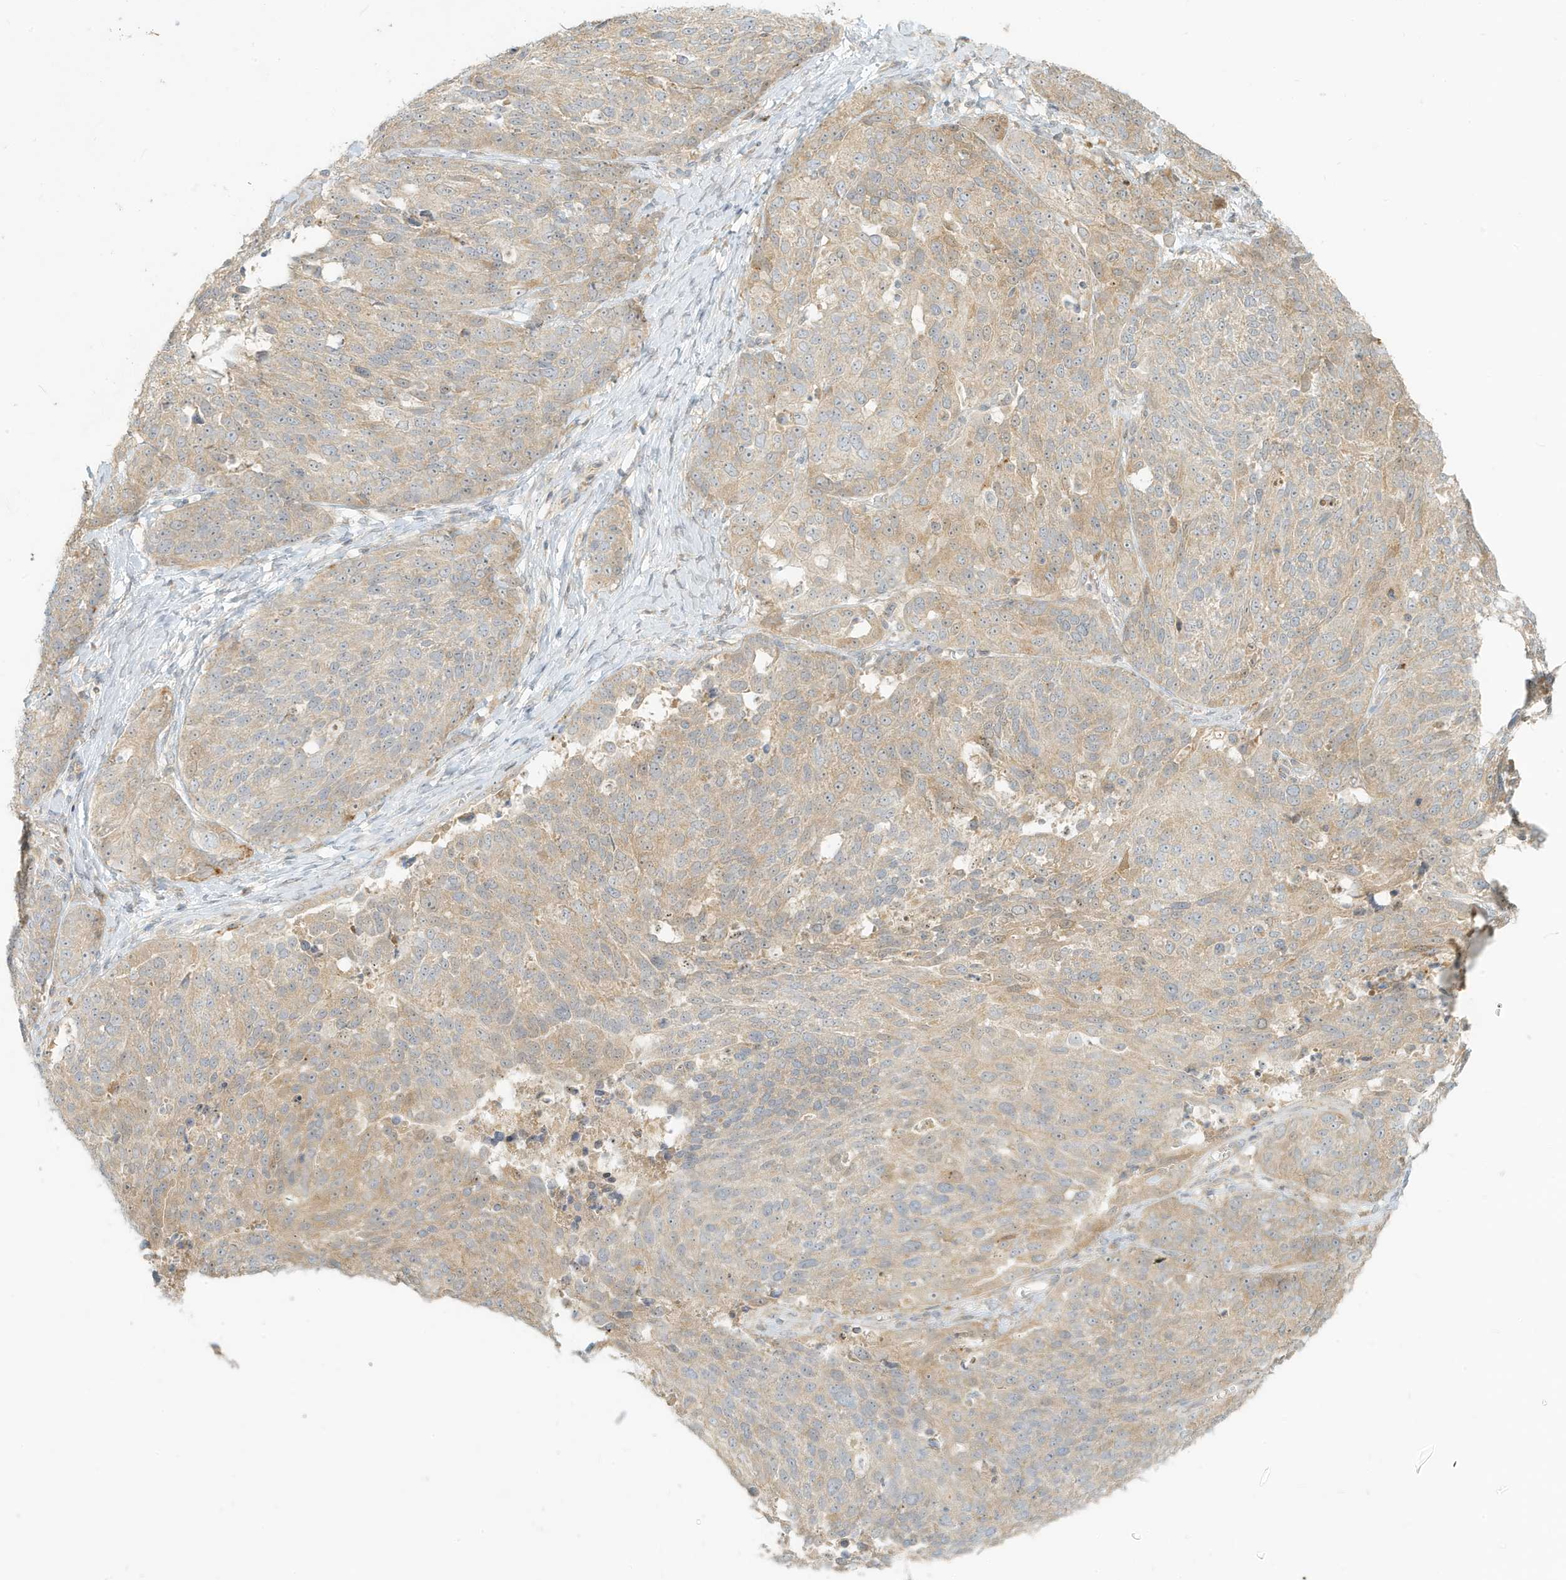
{"staining": {"intensity": "weak", "quantity": "<25%", "location": "cytoplasmic/membranous"}, "tissue": "ovarian cancer", "cell_type": "Tumor cells", "image_type": "cancer", "snomed": [{"axis": "morphology", "description": "Cystadenocarcinoma, serous, NOS"}, {"axis": "topography", "description": "Ovary"}], "caption": "This is an immunohistochemistry image of ovarian cancer (serous cystadenocarcinoma). There is no expression in tumor cells.", "gene": "MCOLN1", "patient": {"sex": "female", "age": 44}}